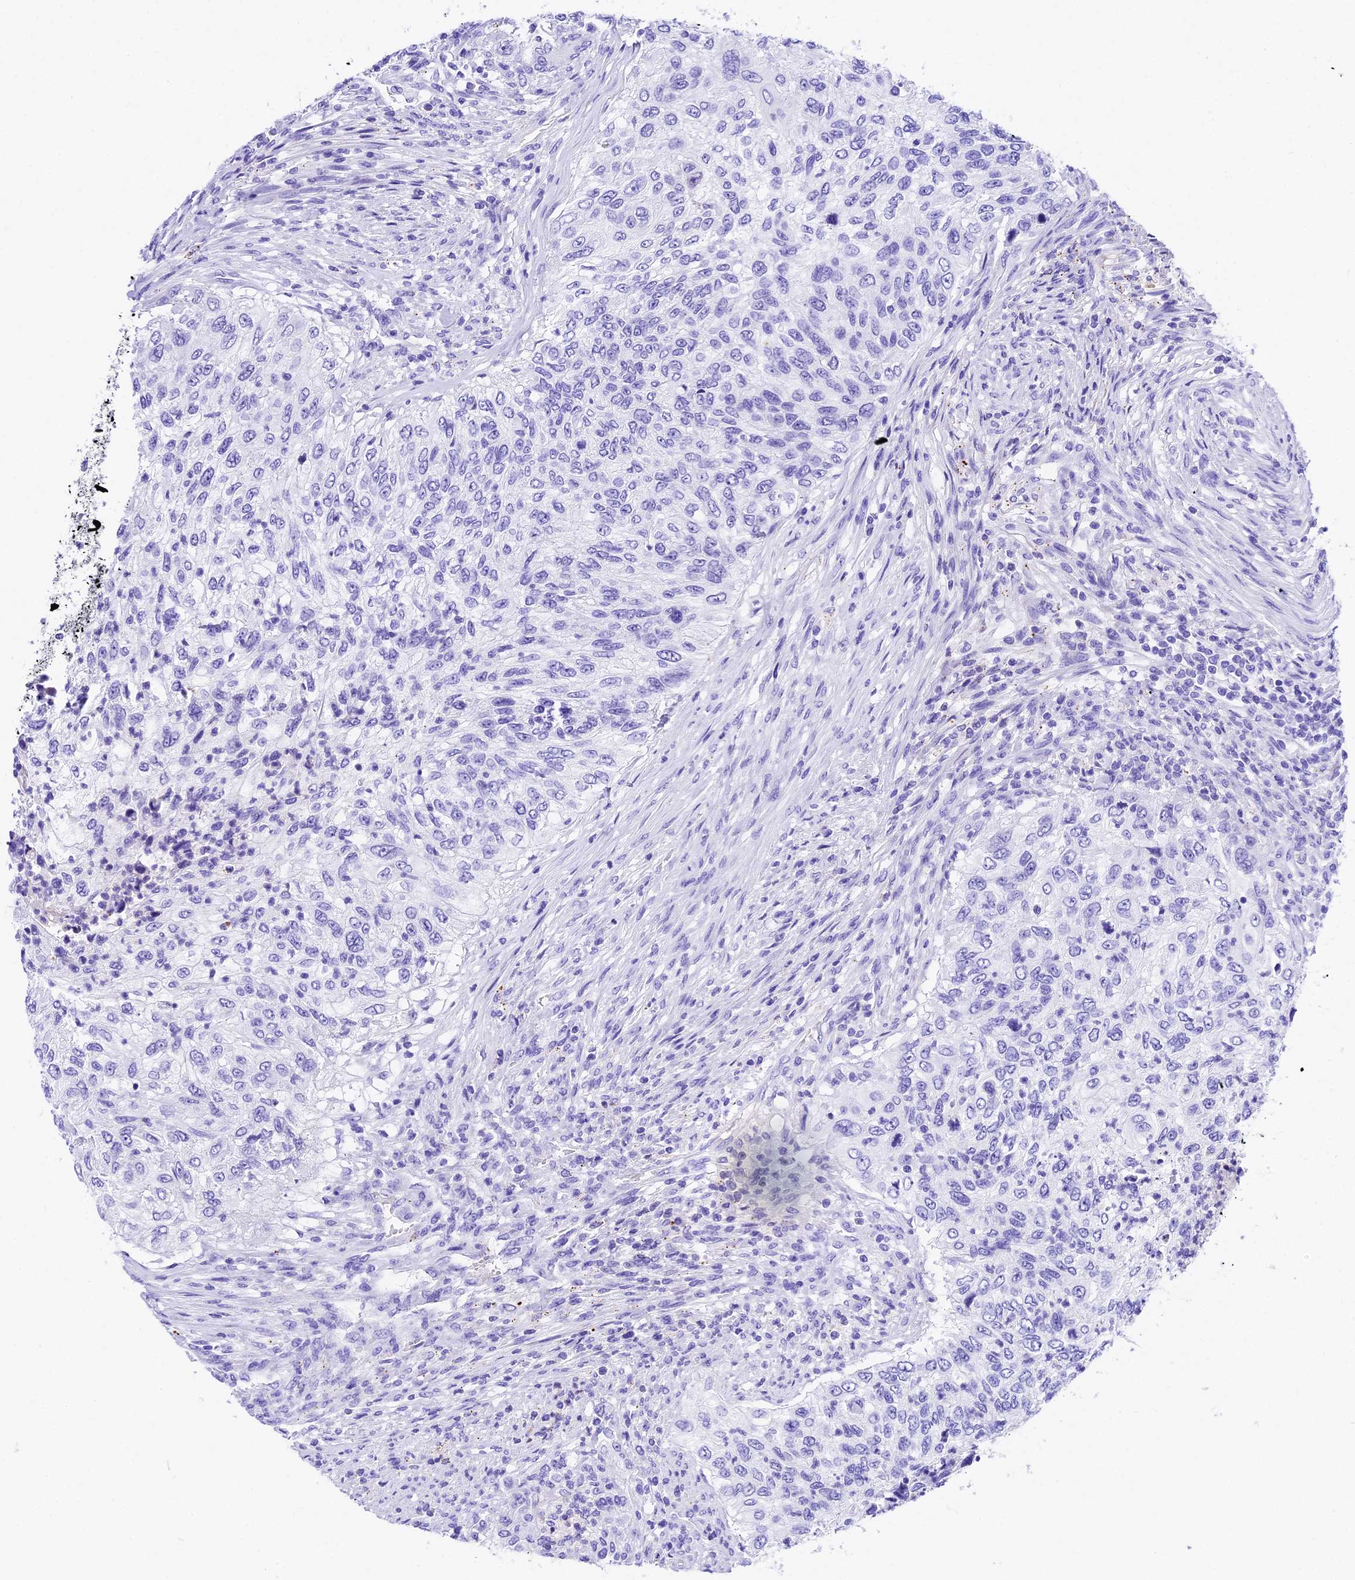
{"staining": {"intensity": "negative", "quantity": "none", "location": "none"}, "tissue": "urothelial cancer", "cell_type": "Tumor cells", "image_type": "cancer", "snomed": [{"axis": "morphology", "description": "Urothelial carcinoma, High grade"}, {"axis": "topography", "description": "Urinary bladder"}], "caption": "Immunohistochemistry of urothelial cancer demonstrates no positivity in tumor cells.", "gene": "PSG11", "patient": {"sex": "female", "age": 60}}